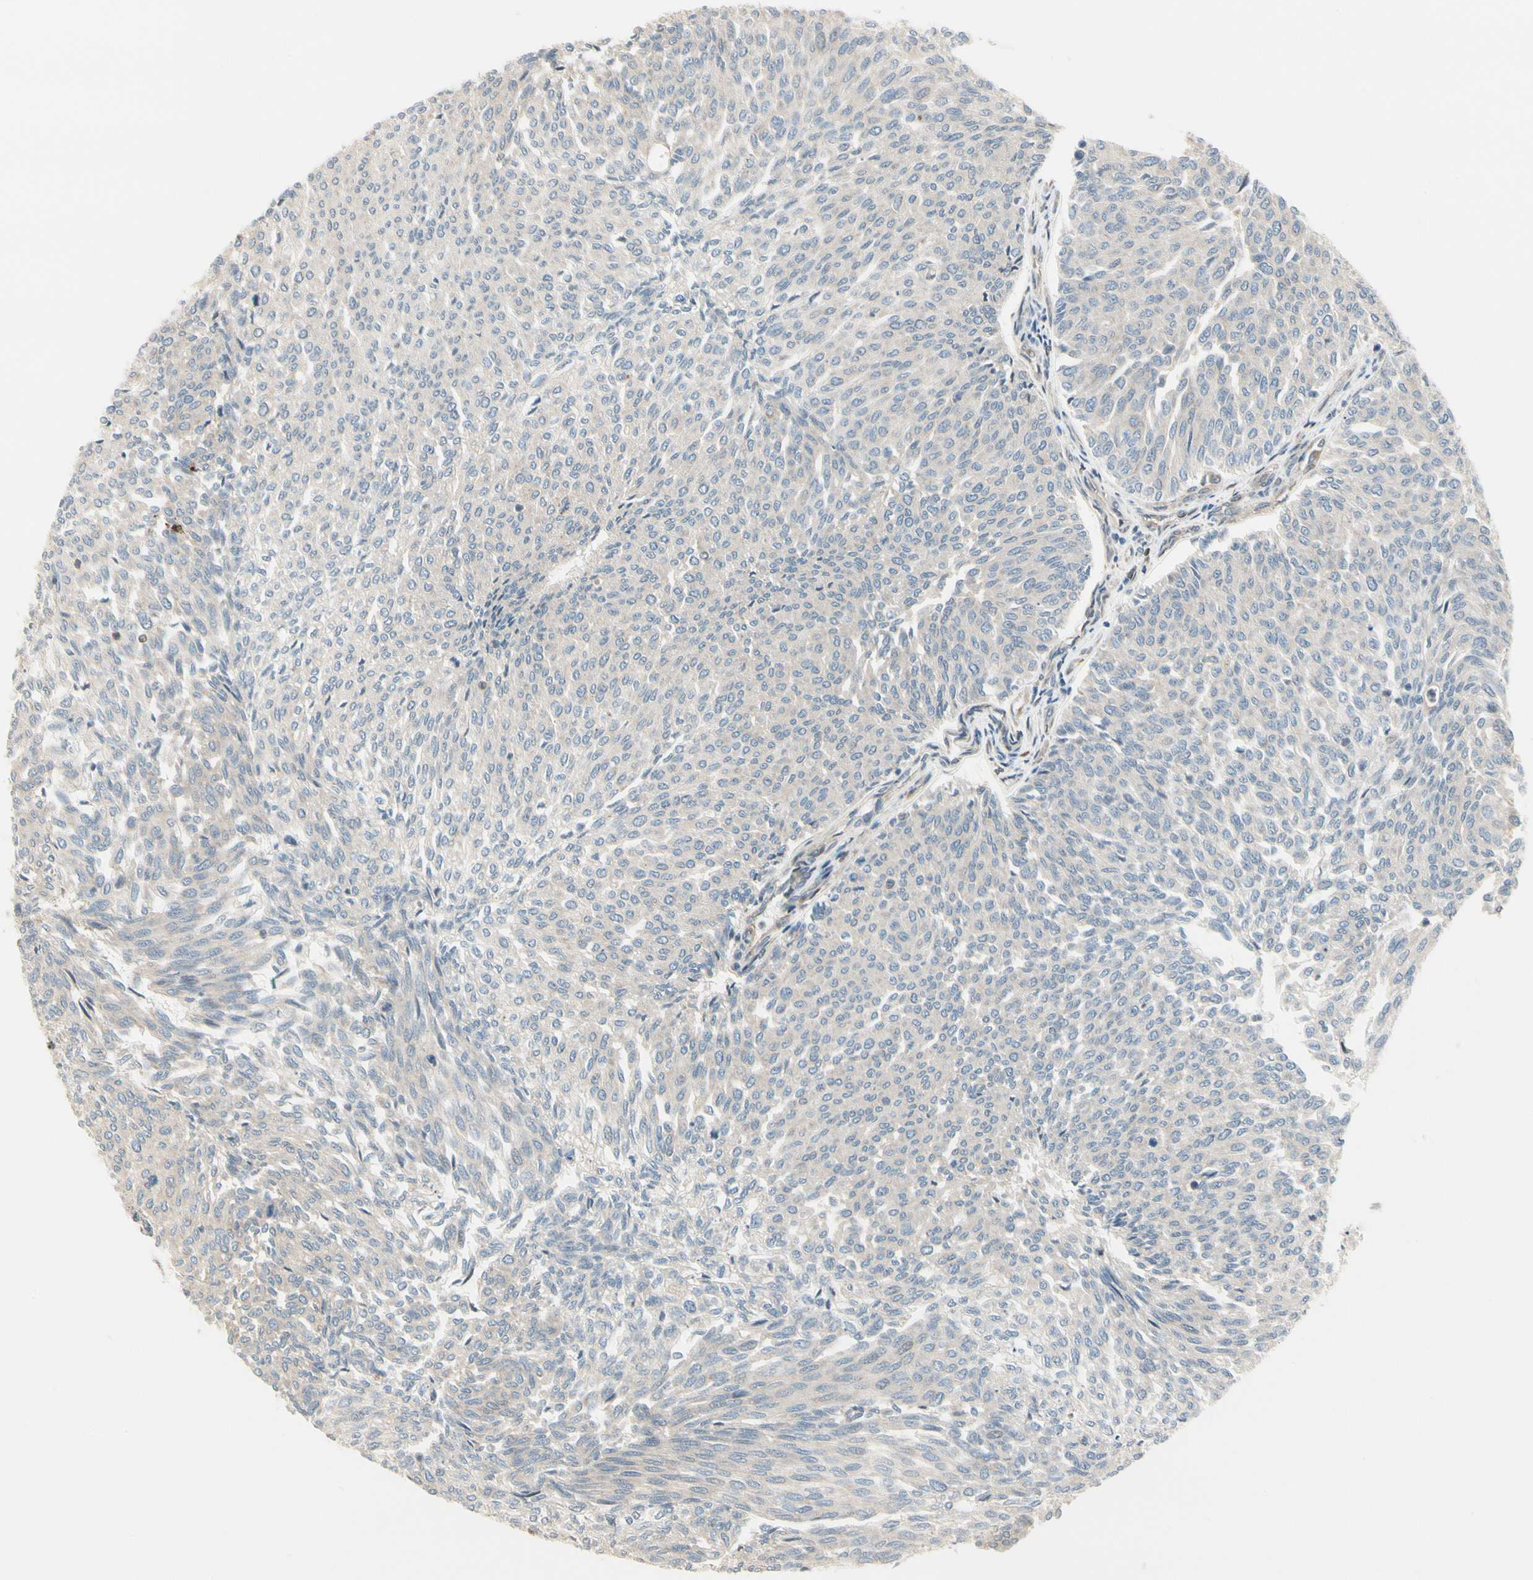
{"staining": {"intensity": "weak", "quantity": ">75%", "location": "cytoplasmic/membranous"}, "tissue": "urothelial cancer", "cell_type": "Tumor cells", "image_type": "cancer", "snomed": [{"axis": "morphology", "description": "Urothelial carcinoma, Low grade"}, {"axis": "topography", "description": "Urinary bladder"}], "caption": "A micrograph showing weak cytoplasmic/membranous staining in about >75% of tumor cells in urothelial cancer, as visualized by brown immunohistochemical staining.", "gene": "NUCB2", "patient": {"sex": "female", "age": 79}}